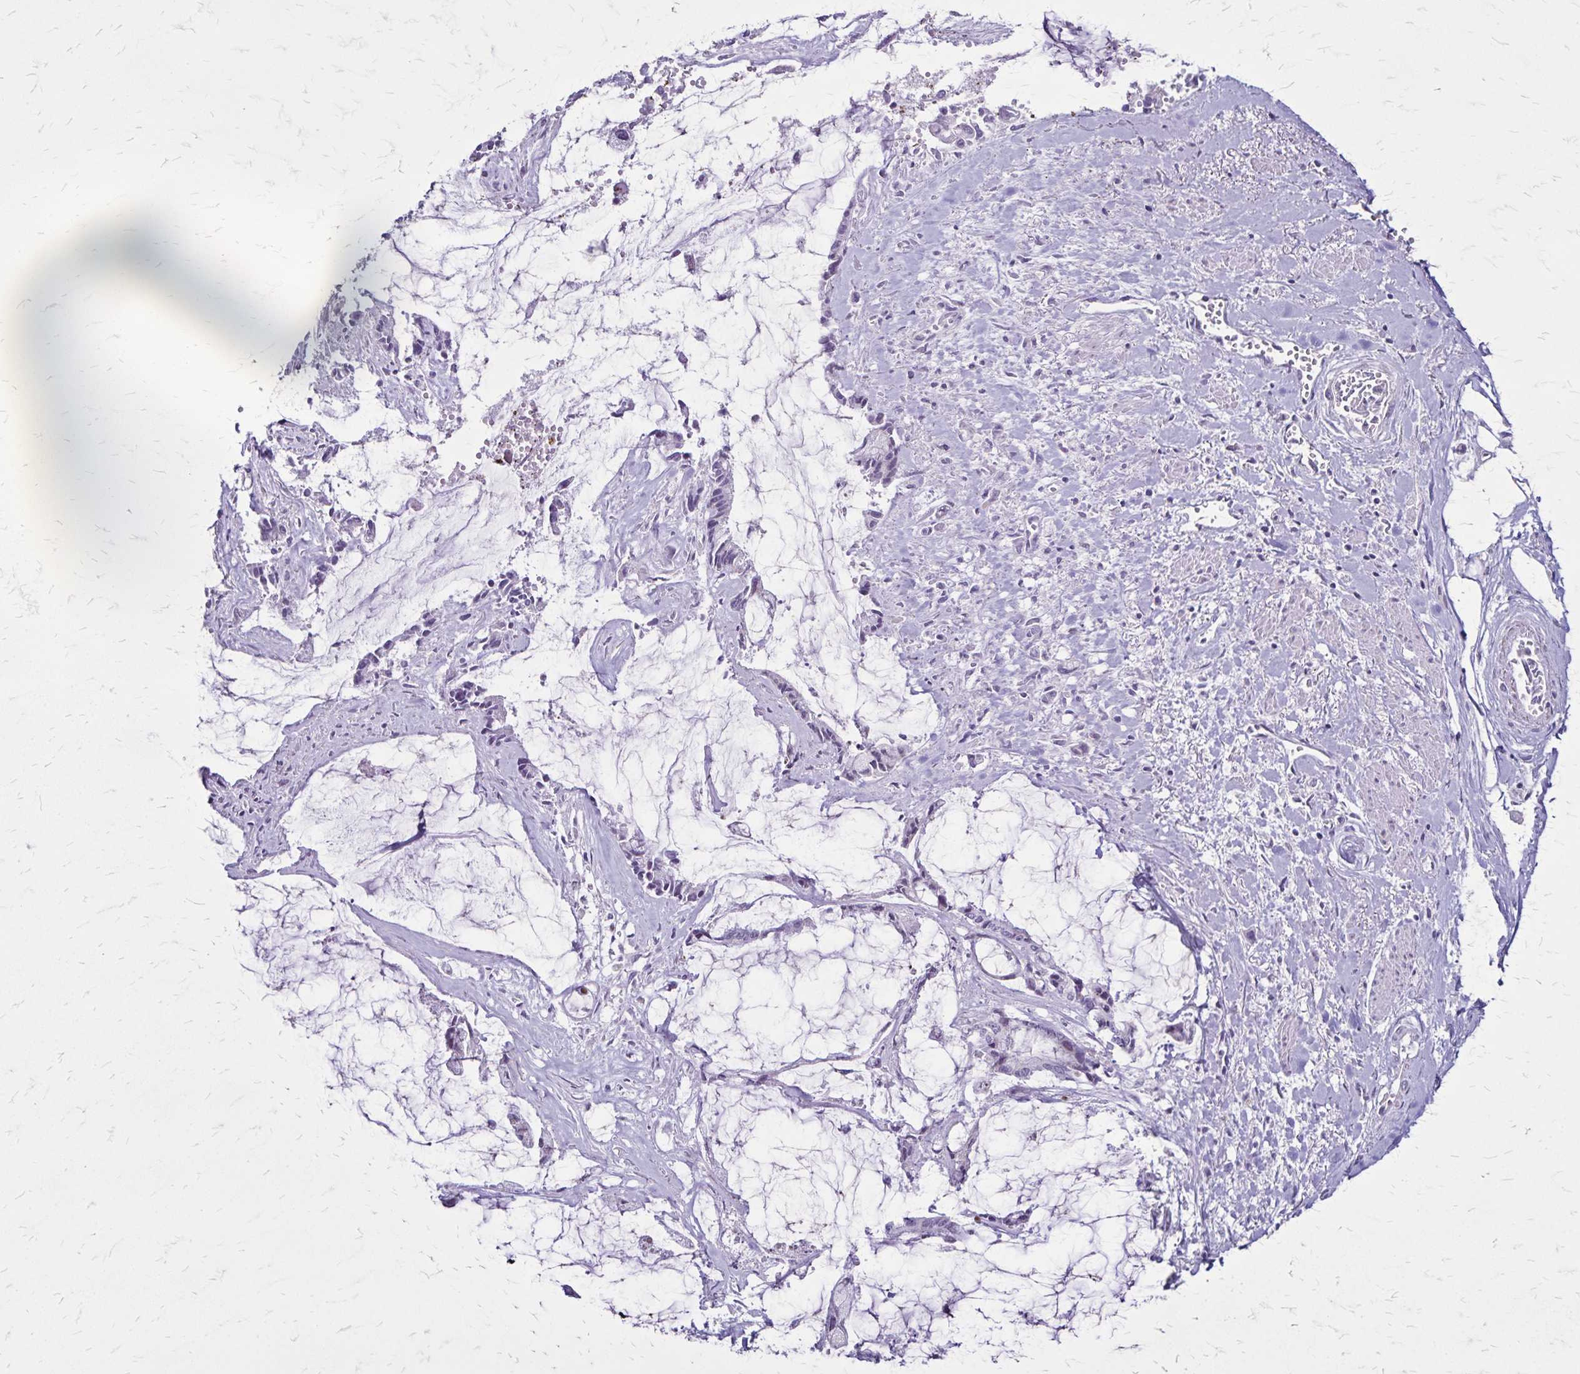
{"staining": {"intensity": "negative", "quantity": "none", "location": "none"}, "tissue": "ovarian cancer", "cell_type": "Tumor cells", "image_type": "cancer", "snomed": [{"axis": "morphology", "description": "Cystadenocarcinoma, mucinous, NOS"}, {"axis": "topography", "description": "Ovary"}], "caption": "Histopathology image shows no significant protein staining in tumor cells of ovarian mucinous cystadenocarcinoma. Brightfield microscopy of immunohistochemistry (IHC) stained with DAB (3,3'-diaminobenzidine) (brown) and hematoxylin (blue), captured at high magnification.", "gene": "OR51B5", "patient": {"sex": "female", "age": 90}}